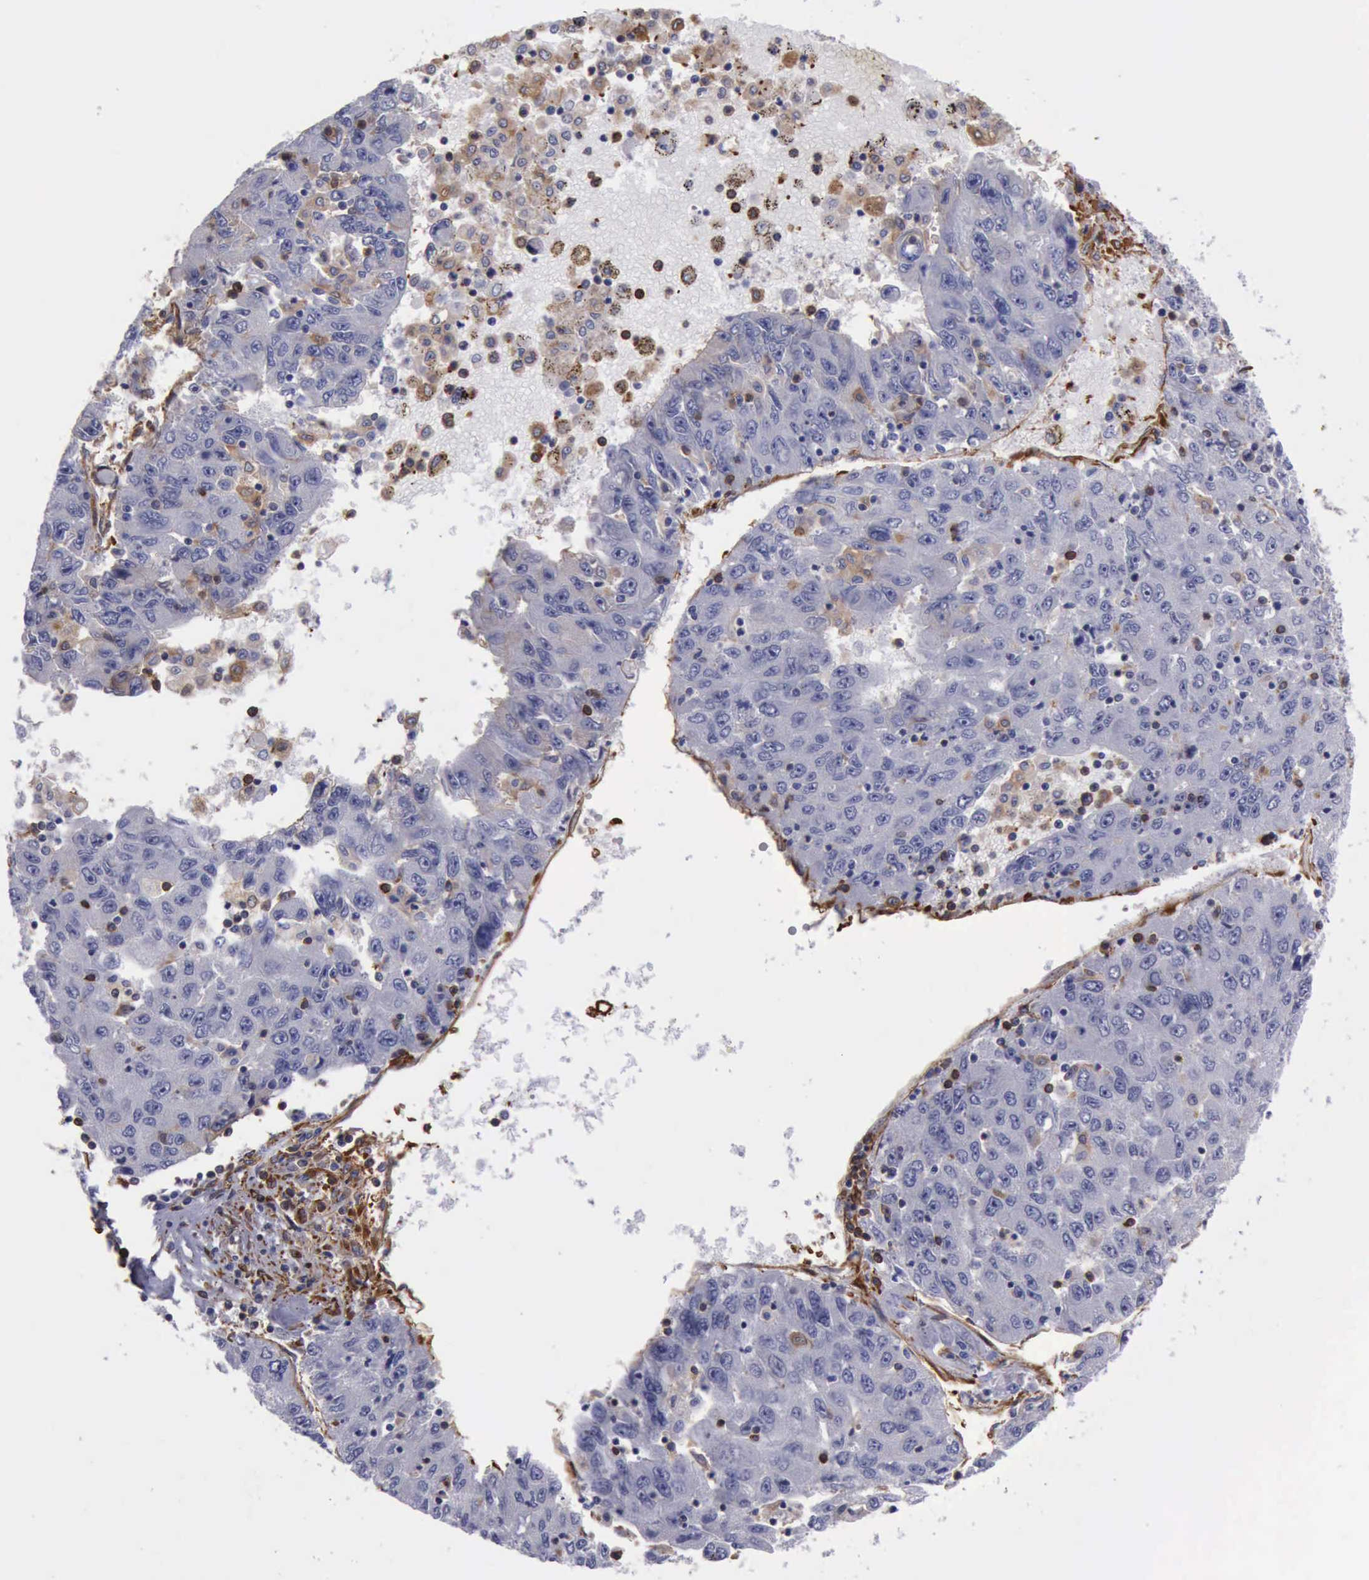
{"staining": {"intensity": "weak", "quantity": "<25%", "location": "cytoplasmic/membranous"}, "tissue": "liver cancer", "cell_type": "Tumor cells", "image_type": "cancer", "snomed": [{"axis": "morphology", "description": "Carcinoma, Hepatocellular, NOS"}, {"axis": "topography", "description": "Liver"}], "caption": "Immunohistochemistry micrograph of neoplastic tissue: liver hepatocellular carcinoma stained with DAB reveals no significant protein staining in tumor cells.", "gene": "FLNA", "patient": {"sex": "male", "age": 49}}